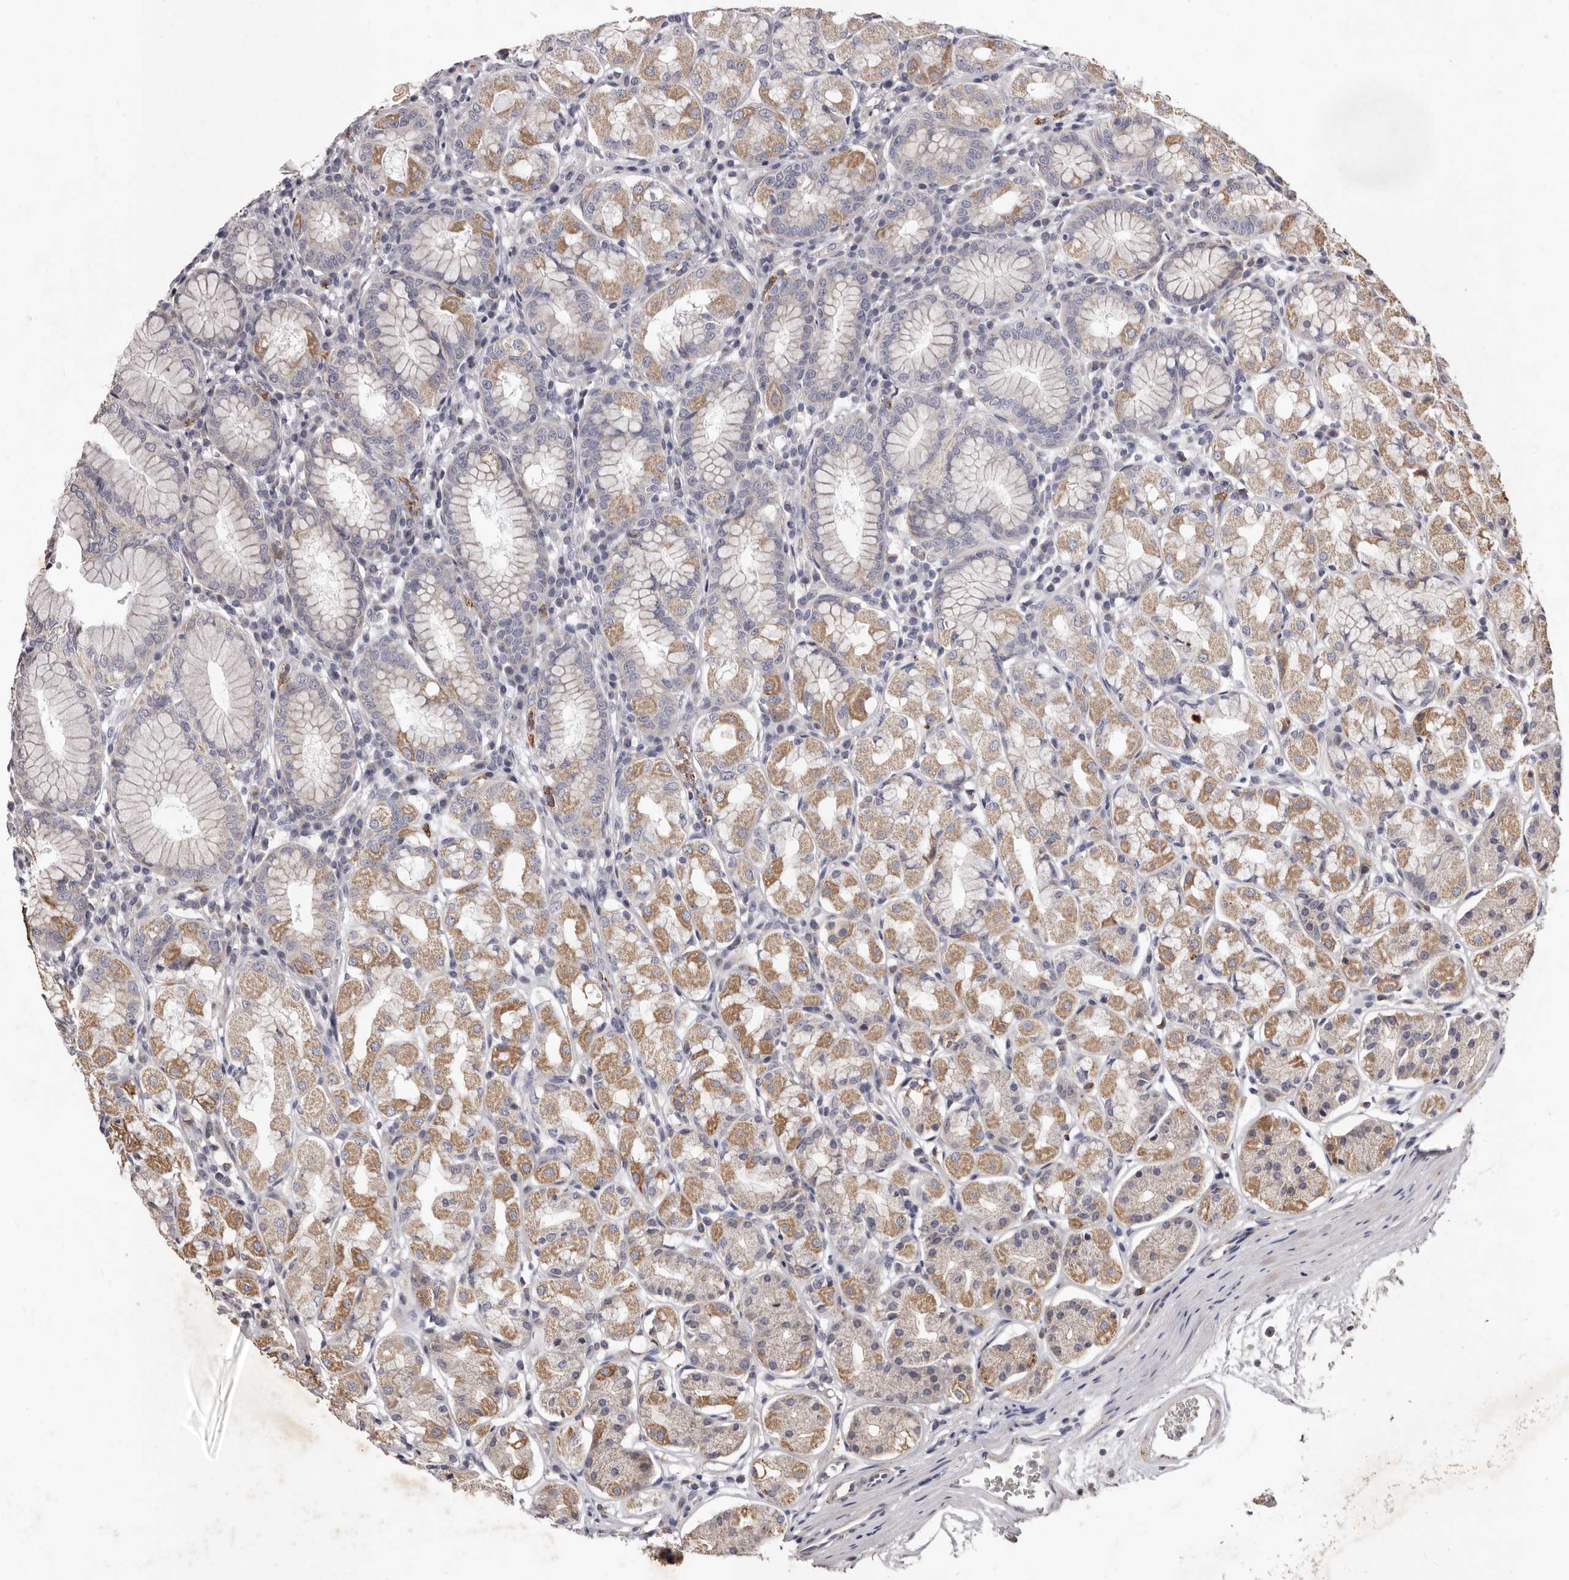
{"staining": {"intensity": "moderate", "quantity": "25%-75%", "location": "cytoplasmic/membranous"}, "tissue": "stomach", "cell_type": "Glandular cells", "image_type": "normal", "snomed": [{"axis": "morphology", "description": "Normal tissue, NOS"}, {"axis": "topography", "description": "Stomach"}, {"axis": "topography", "description": "Stomach, lower"}], "caption": "This photomicrograph displays unremarkable stomach stained with IHC to label a protein in brown. The cytoplasmic/membranous of glandular cells show moderate positivity for the protein. Nuclei are counter-stained blue.", "gene": "CXCL14", "patient": {"sex": "female", "age": 56}}